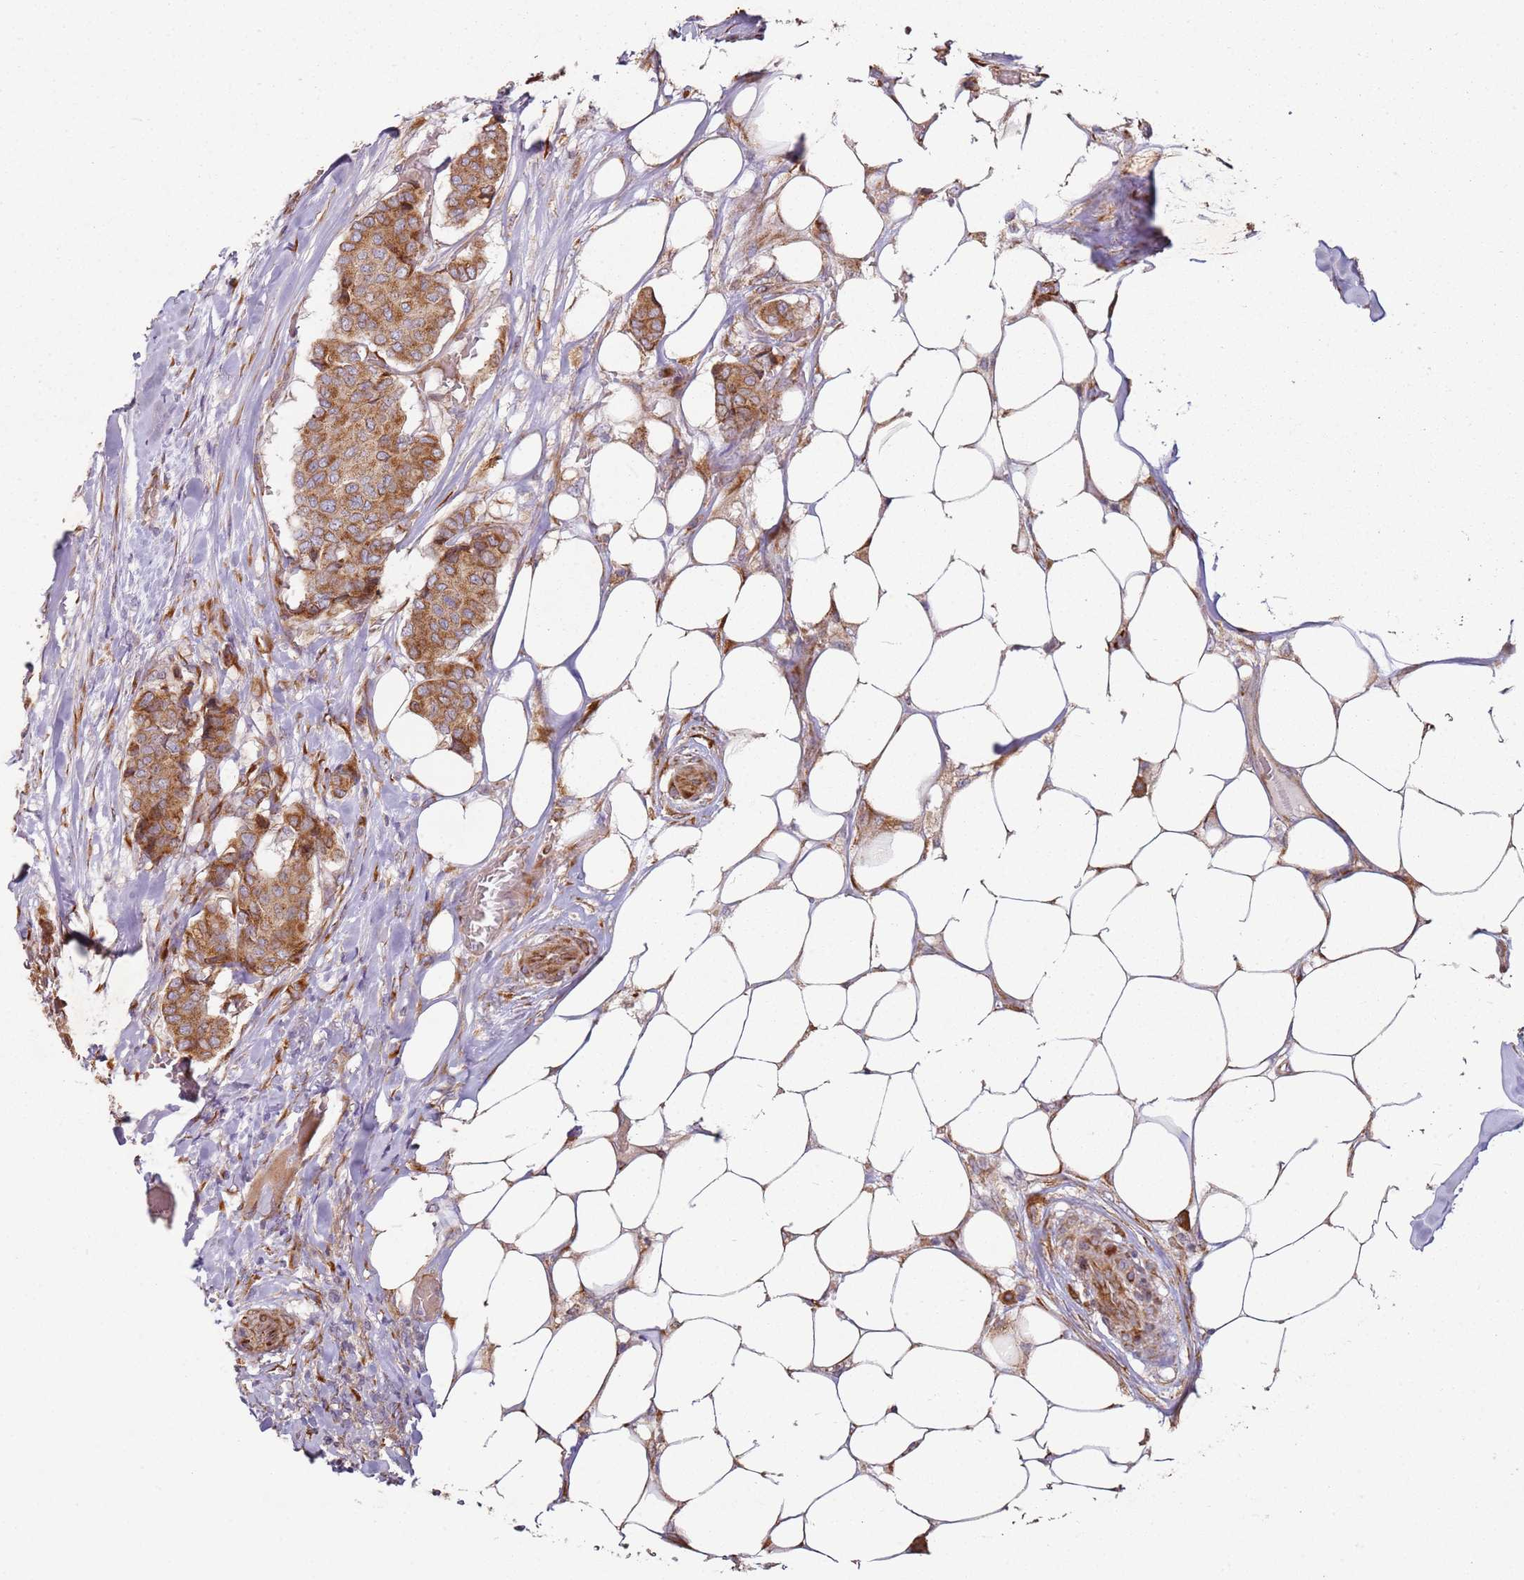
{"staining": {"intensity": "moderate", "quantity": ">75%", "location": "cytoplasmic/membranous"}, "tissue": "breast cancer", "cell_type": "Tumor cells", "image_type": "cancer", "snomed": [{"axis": "morphology", "description": "Duct carcinoma"}, {"axis": "topography", "description": "Breast"}], "caption": "There is medium levels of moderate cytoplasmic/membranous staining in tumor cells of breast invasive ductal carcinoma, as demonstrated by immunohistochemical staining (brown color).", "gene": "ARFRP1", "patient": {"sex": "female", "age": 75}}